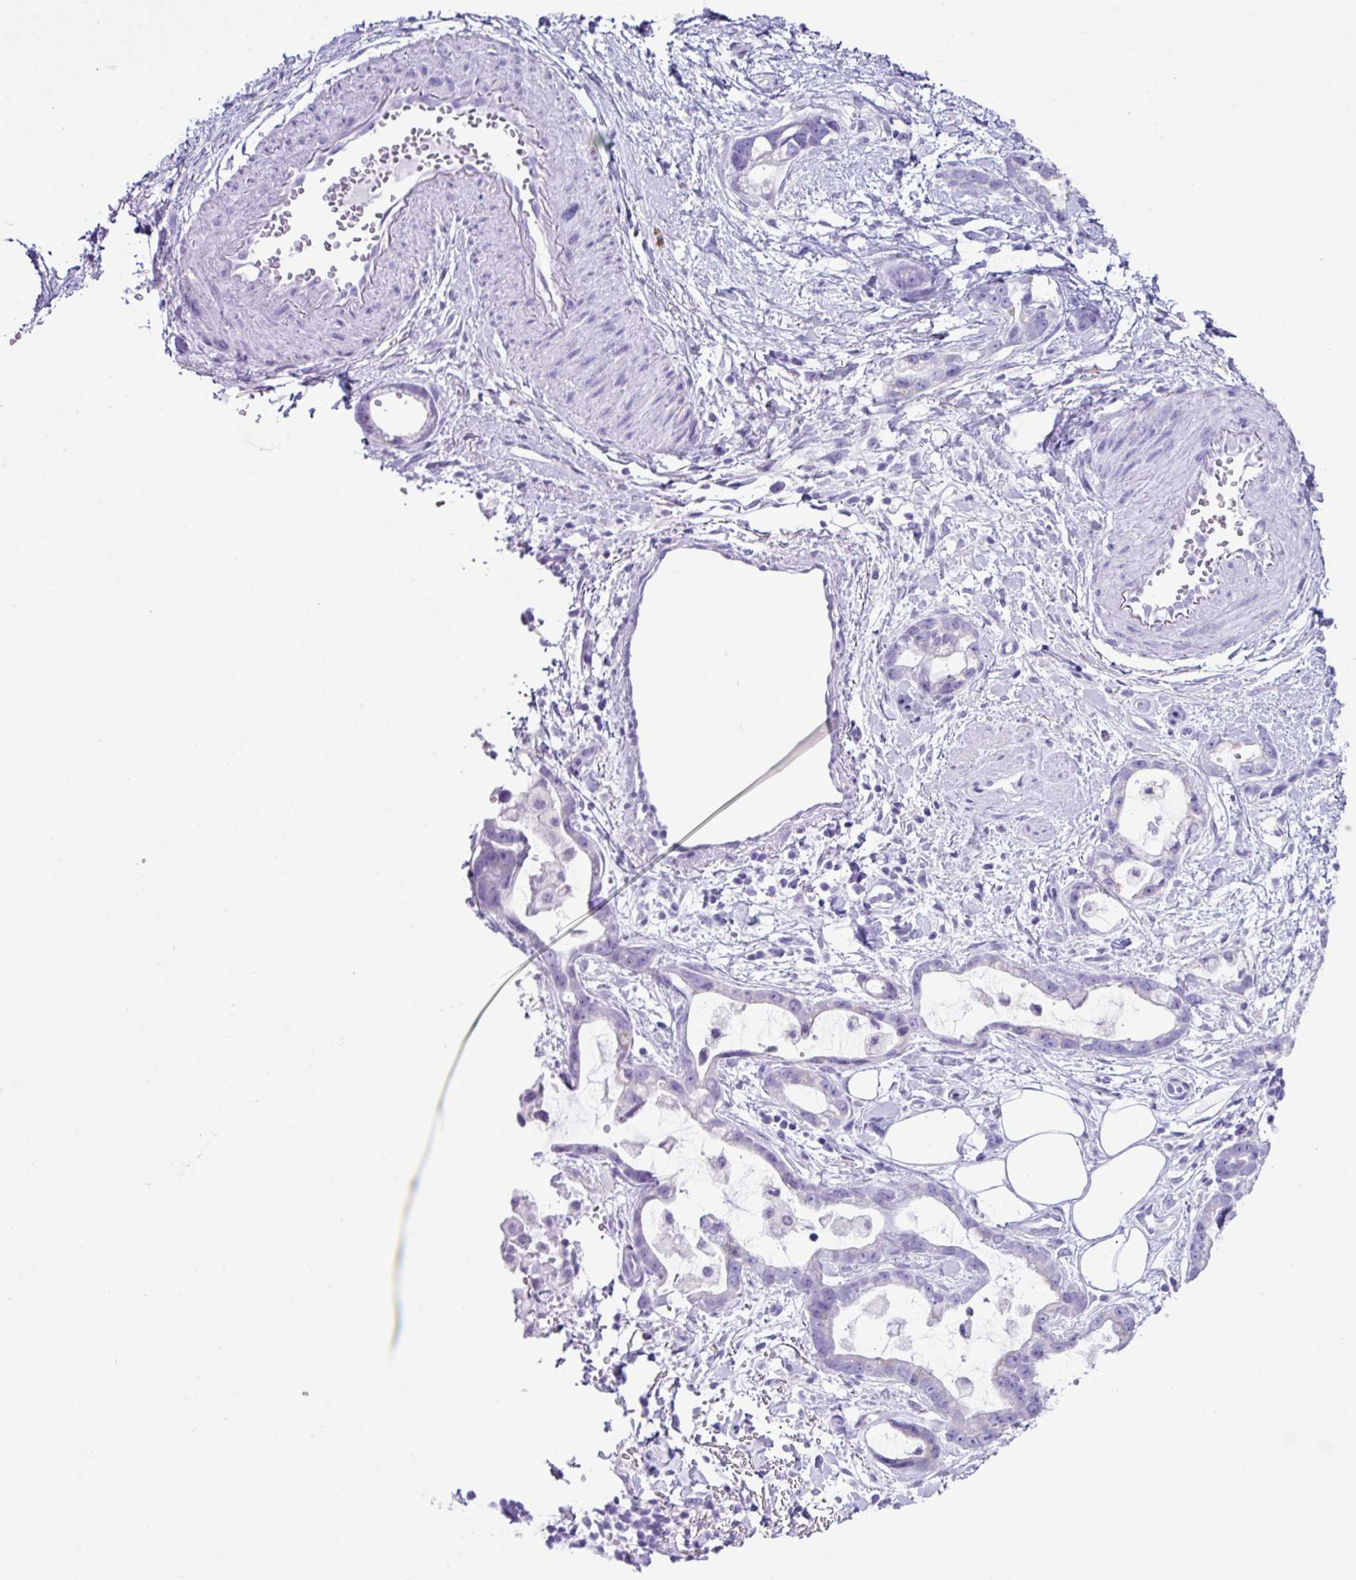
{"staining": {"intensity": "negative", "quantity": "none", "location": "none"}, "tissue": "stomach cancer", "cell_type": "Tumor cells", "image_type": "cancer", "snomed": [{"axis": "morphology", "description": "Adenocarcinoma, NOS"}, {"axis": "topography", "description": "Stomach"}], "caption": "There is no significant positivity in tumor cells of stomach cancer (adenocarcinoma). Nuclei are stained in blue.", "gene": "RGS21", "patient": {"sex": "male", "age": 55}}